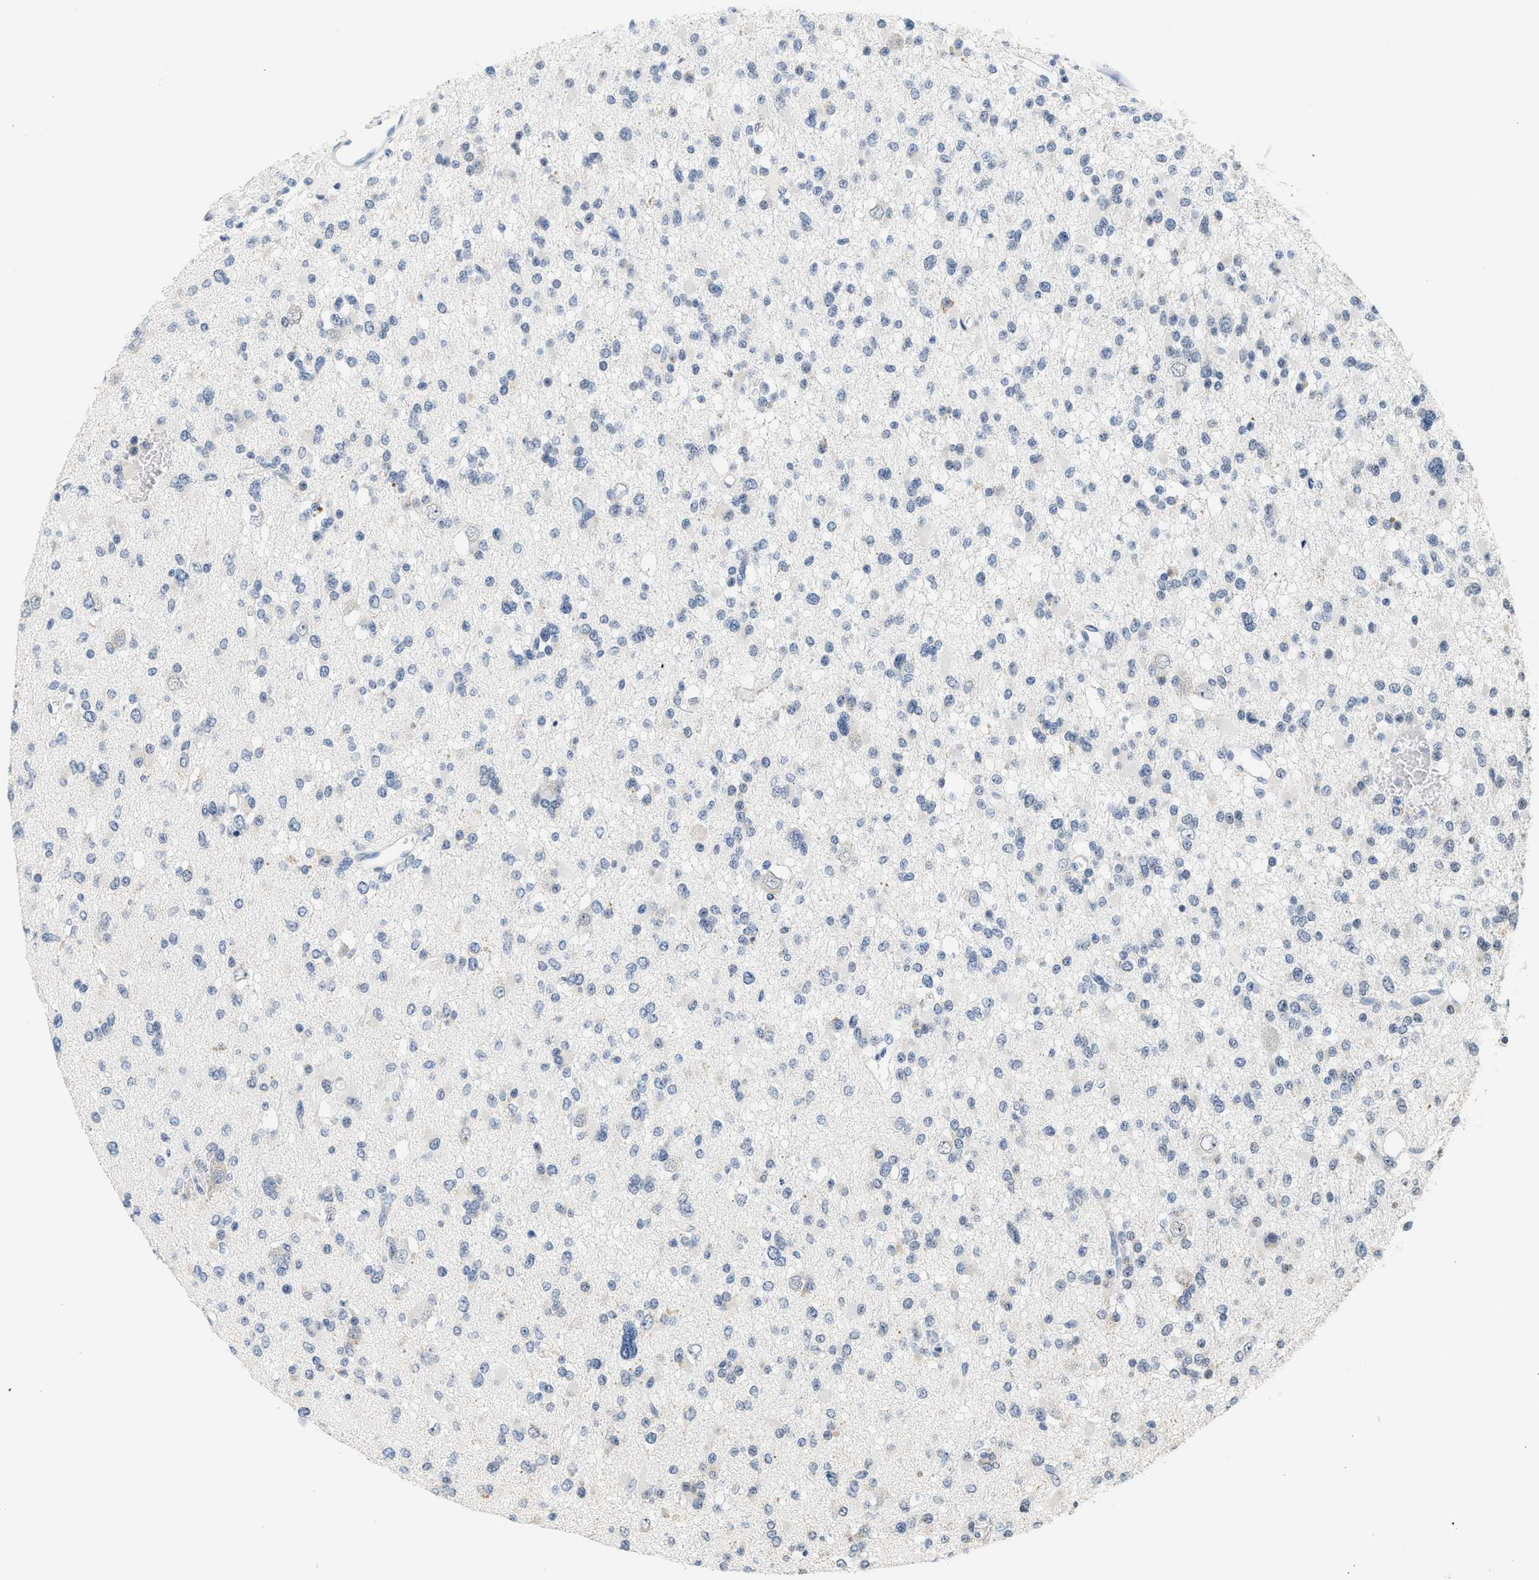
{"staining": {"intensity": "negative", "quantity": "none", "location": "none"}, "tissue": "glioma", "cell_type": "Tumor cells", "image_type": "cancer", "snomed": [{"axis": "morphology", "description": "Glioma, malignant, Low grade"}, {"axis": "topography", "description": "Brain"}], "caption": "There is no significant positivity in tumor cells of glioma.", "gene": "GIGYF1", "patient": {"sex": "female", "age": 22}}